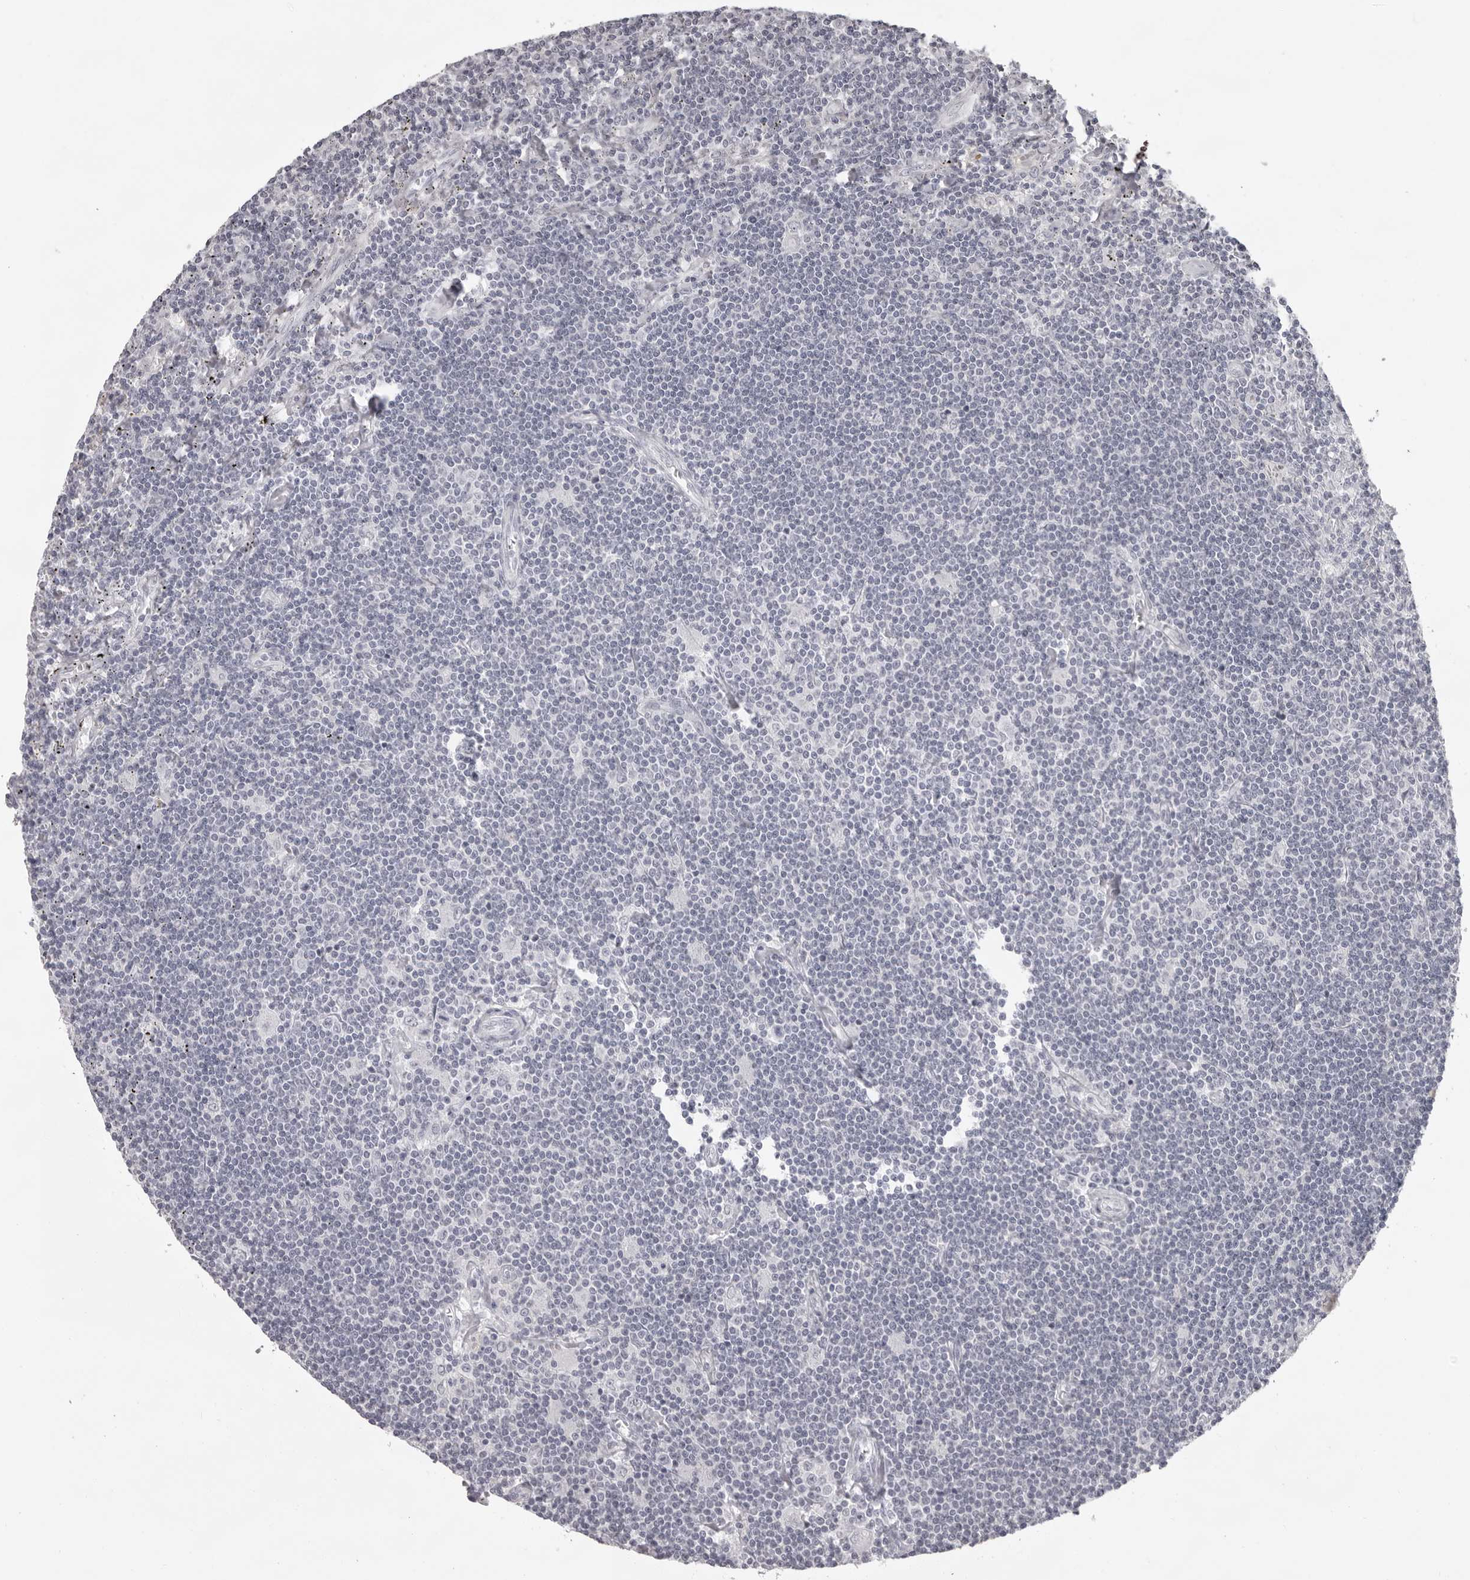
{"staining": {"intensity": "negative", "quantity": "none", "location": "none"}, "tissue": "lymphoma", "cell_type": "Tumor cells", "image_type": "cancer", "snomed": [{"axis": "morphology", "description": "Malignant lymphoma, non-Hodgkin's type, Low grade"}, {"axis": "topography", "description": "Spleen"}], "caption": "This photomicrograph is of low-grade malignant lymphoma, non-Hodgkin's type stained with immunohistochemistry (IHC) to label a protein in brown with the nuclei are counter-stained blue. There is no staining in tumor cells. Brightfield microscopy of immunohistochemistry (IHC) stained with DAB (brown) and hematoxylin (blue), captured at high magnification.", "gene": "NUDT18", "patient": {"sex": "male", "age": 76}}